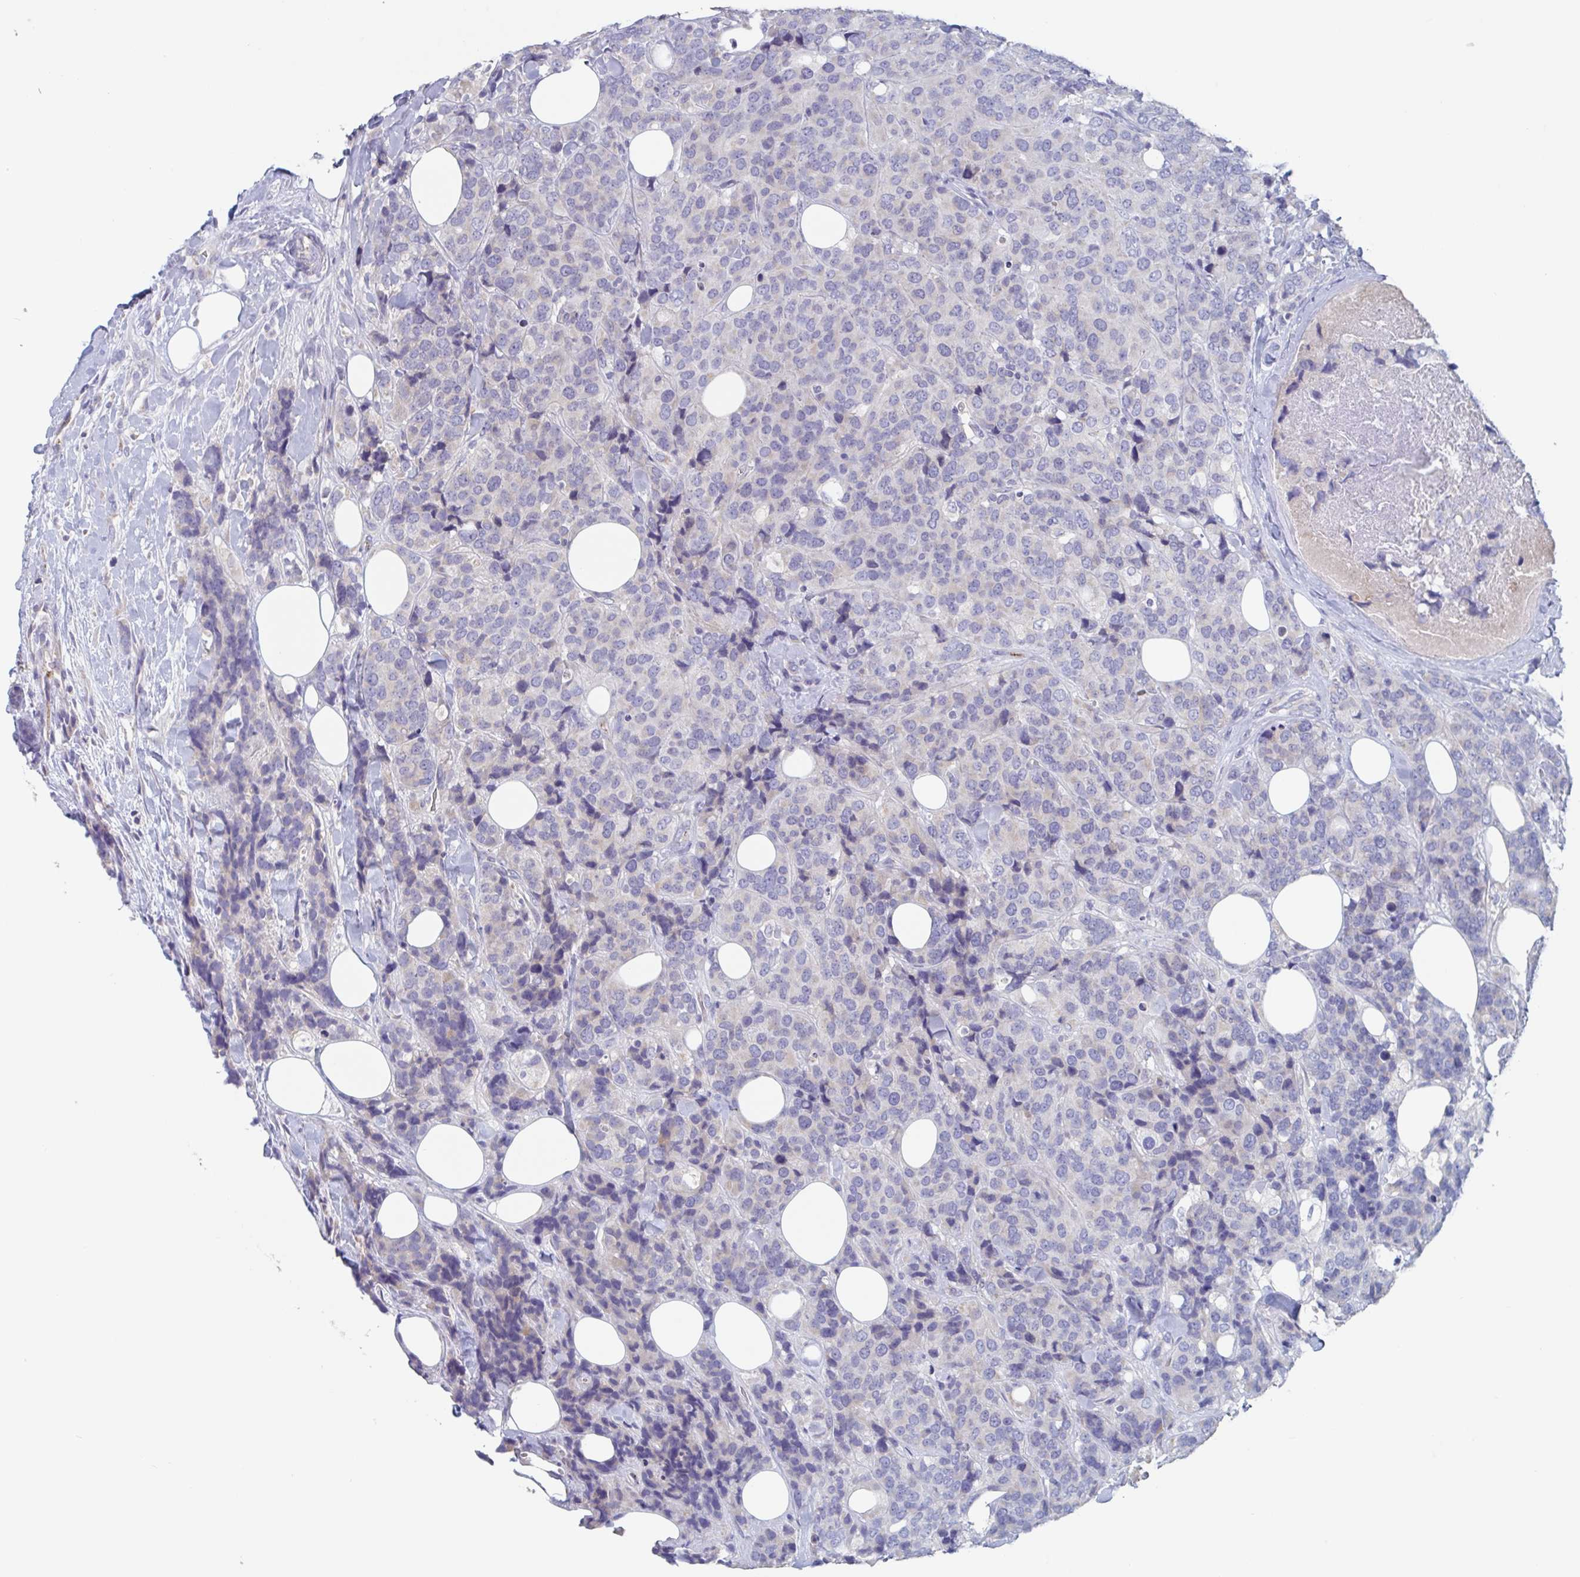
{"staining": {"intensity": "negative", "quantity": "none", "location": "none"}, "tissue": "breast cancer", "cell_type": "Tumor cells", "image_type": "cancer", "snomed": [{"axis": "morphology", "description": "Lobular carcinoma"}, {"axis": "topography", "description": "Breast"}], "caption": "Human breast cancer stained for a protein using IHC shows no positivity in tumor cells.", "gene": "ABHD16A", "patient": {"sex": "female", "age": 59}}